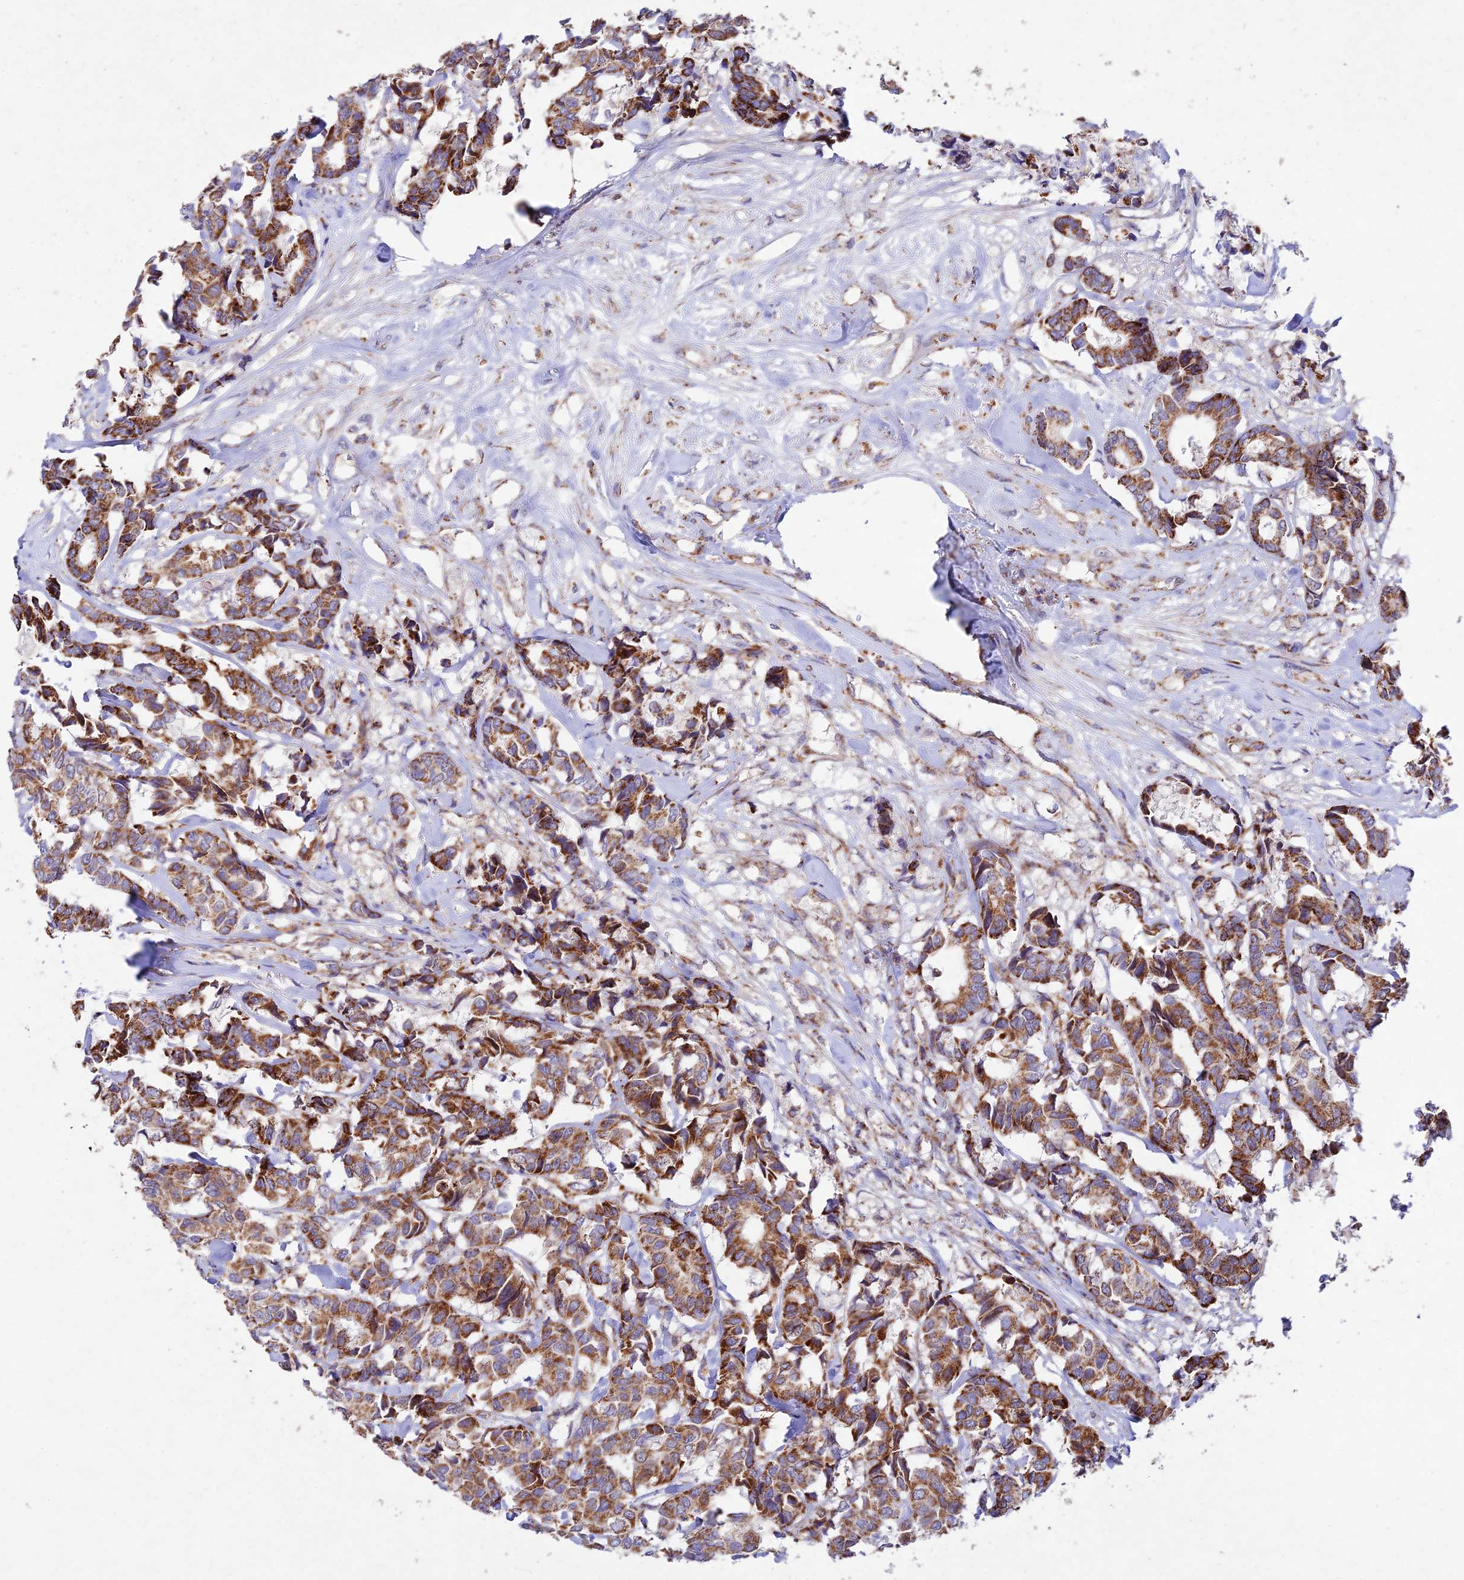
{"staining": {"intensity": "moderate", "quantity": ">75%", "location": "cytoplasmic/membranous"}, "tissue": "breast cancer", "cell_type": "Tumor cells", "image_type": "cancer", "snomed": [{"axis": "morphology", "description": "Normal tissue, NOS"}, {"axis": "morphology", "description": "Duct carcinoma"}, {"axis": "topography", "description": "Breast"}], "caption": "A micrograph of human breast intraductal carcinoma stained for a protein exhibits moderate cytoplasmic/membranous brown staining in tumor cells.", "gene": "KHDC3L", "patient": {"sex": "female", "age": 87}}